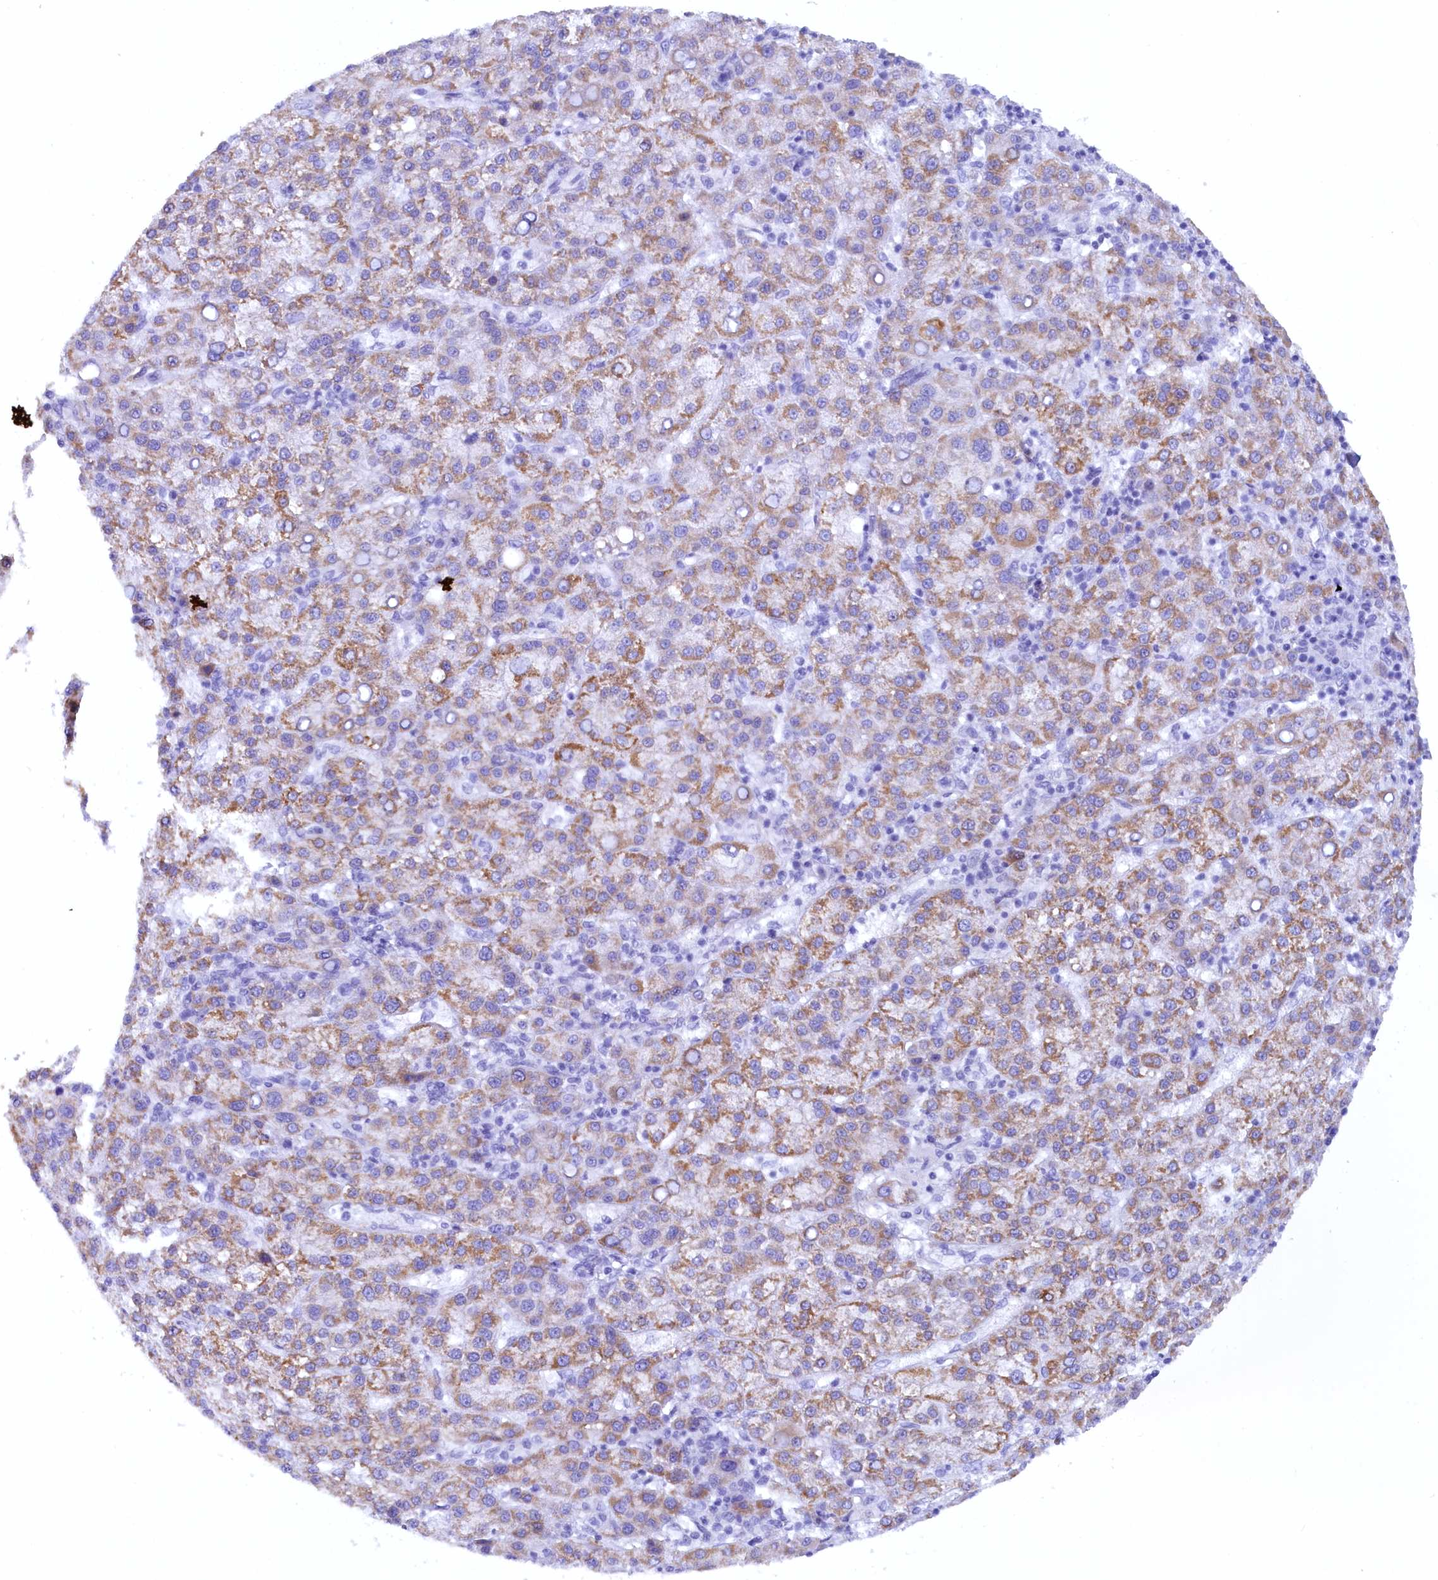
{"staining": {"intensity": "moderate", "quantity": "25%-75%", "location": "cytoplasmic/membranous"}, "tissue": "liver cancer", "cell_type": "Tumor cells", "image_type": "cancer", "snomed": [{"axis": "morphology", "description": "Carcinoma, Hepatocellular, NOS"}, {"axis": "topography", "description": "Liver"}], "caption": "A medium amount of moderate cytoplasmic/membranous positivity is appreciated in about 25%-75% of tumor cells in hepatocellular carcinoma (liver) tissue.", "gene": "ZSWIM4", "patient": {"sex": "female", "age": 58}}